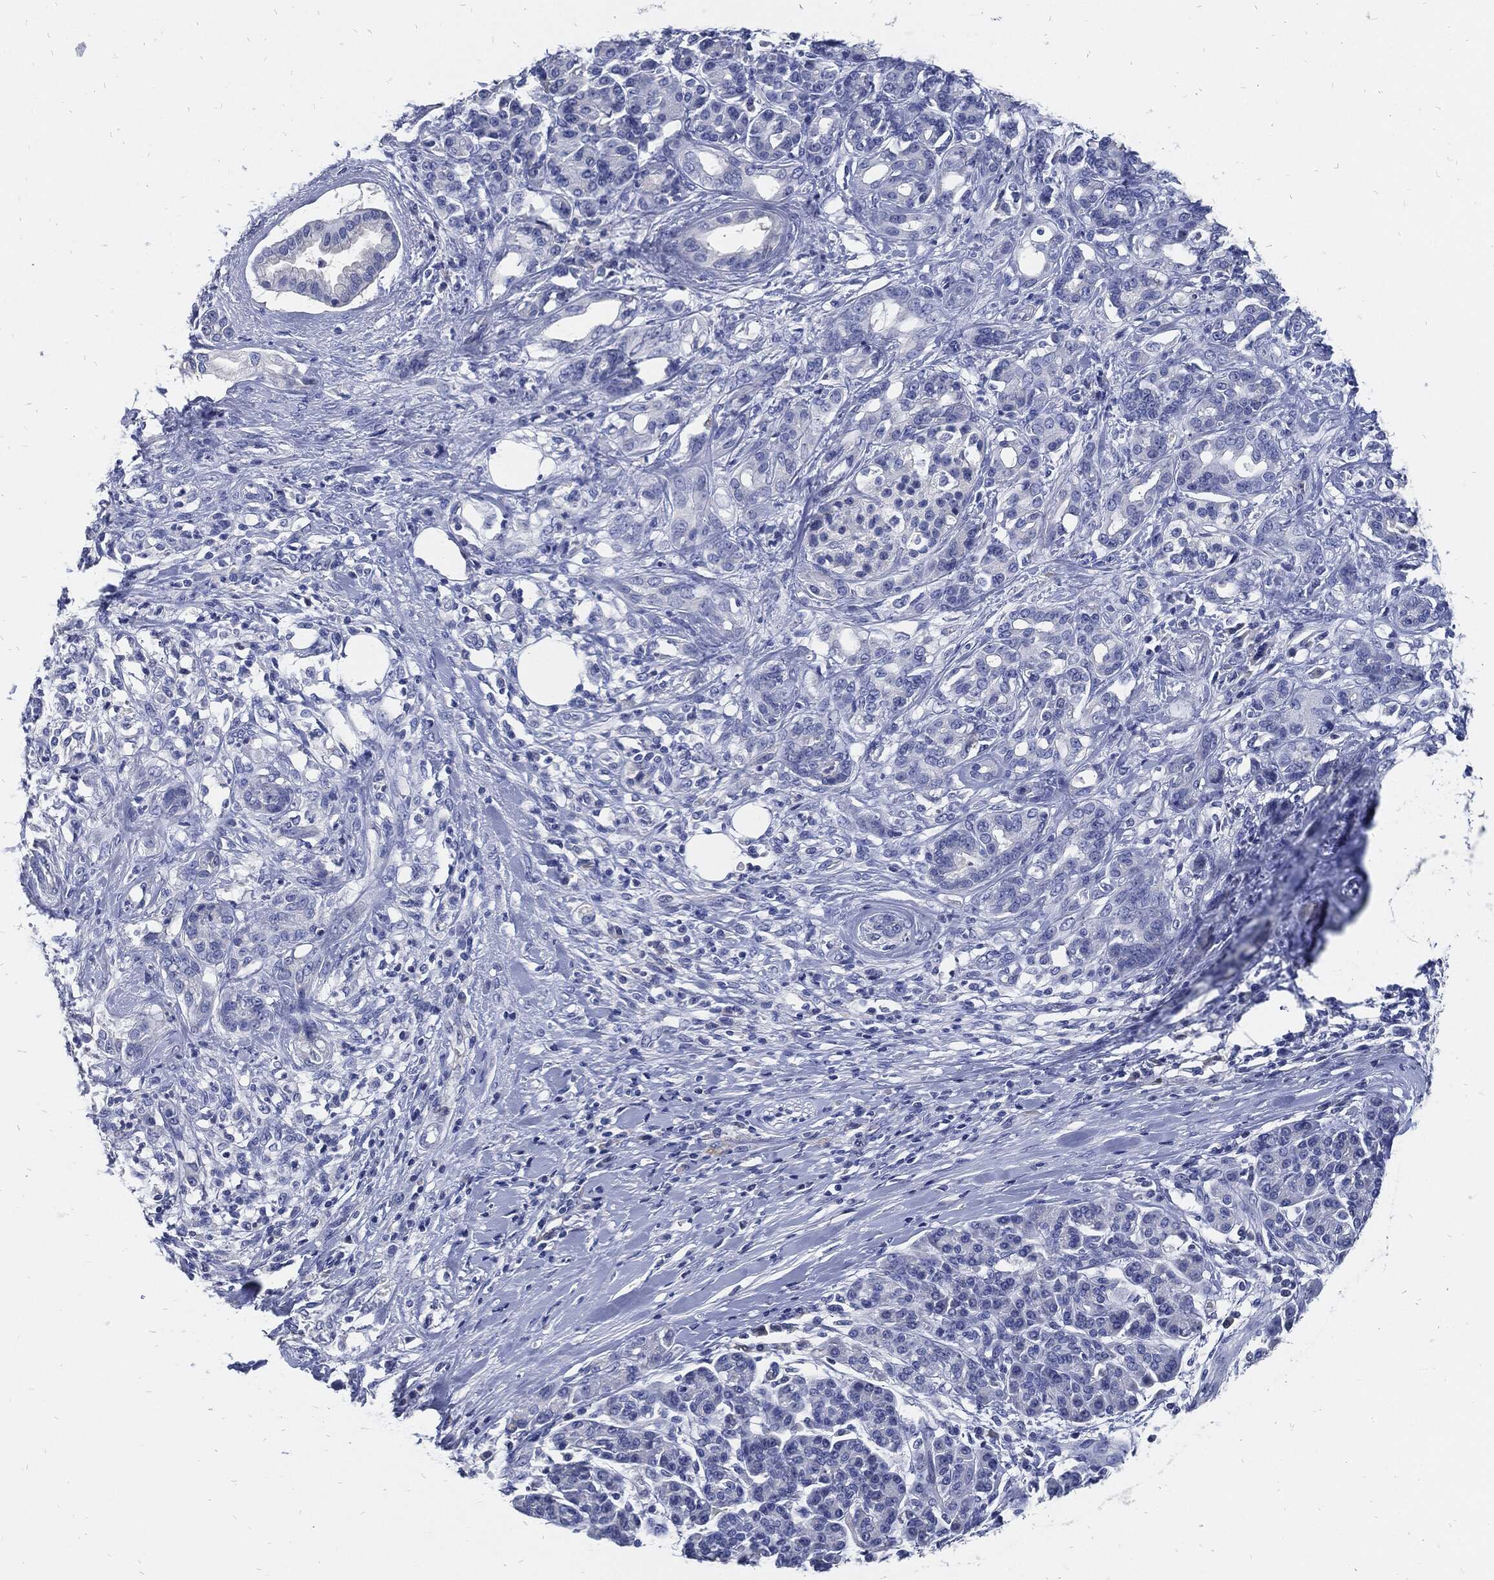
{"staining": {"intensity": "negative", "quantity": "none", "location": "none"}, "tissue": "pancreatic cancer", "cell_type": "Tumor cells", "image_type": "cancer", "snomed": [{"axis": "morphology", "description": "Adenocarcinoma, NOS"}, {"axis": "topography", "description": "Pancreas"}], "caption": "Tumor cells show no significant staining in pancreatic cancer.", "gene": "FABP4", "patient": {"sex": "female", "age": 56}}